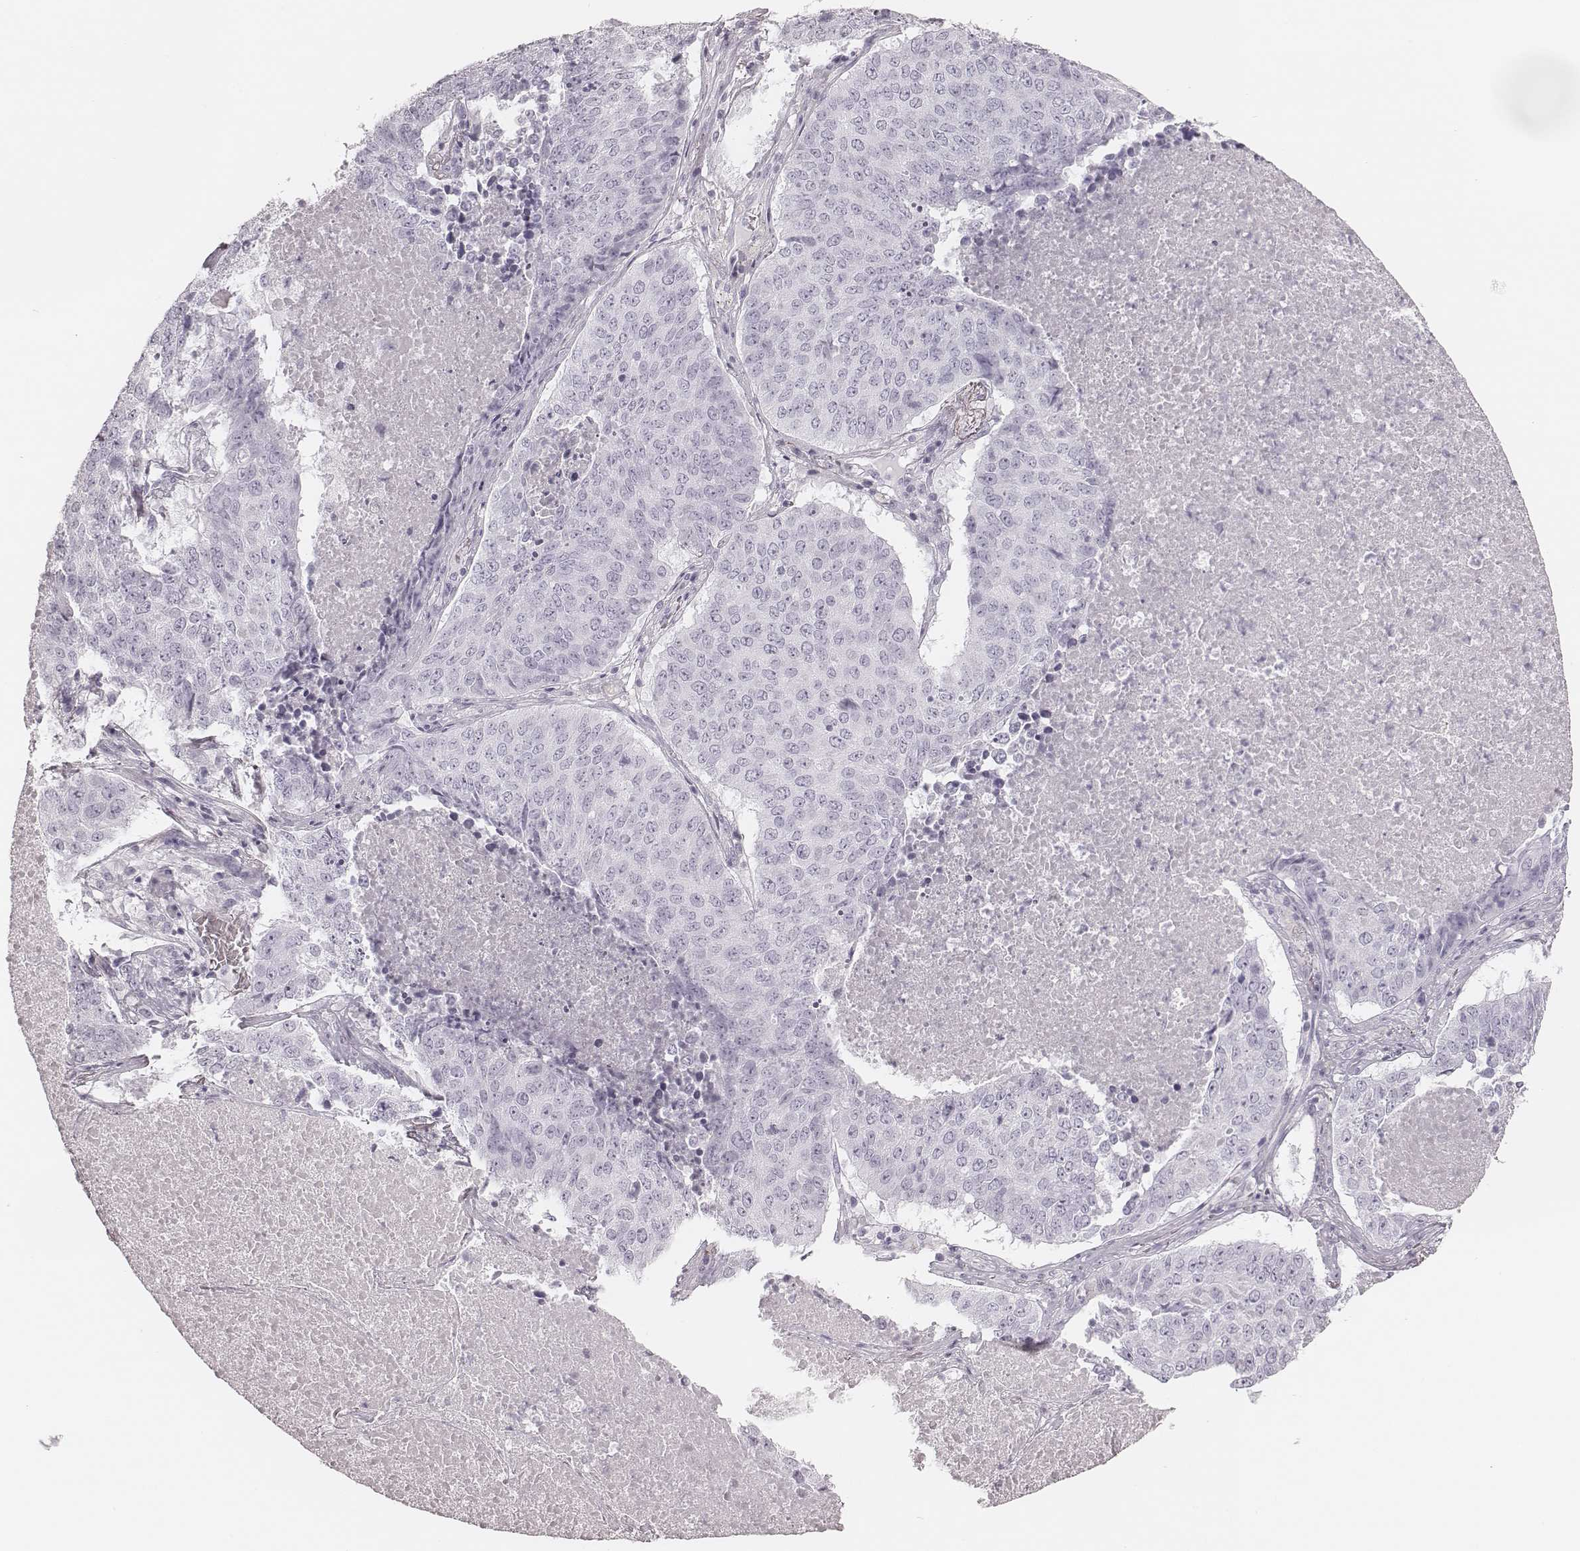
{"staining": {"intensity": "negative", "quantity": "none", "location": "none"}, "tissue": "lung cancer", "cell_type": "Tumor cells", "image_type": "cancer", "snomed": [{"axis": "morphology", "description": "Normal tissue, NOS"}, {"axis": "morphology", "description": "Squamous cell carcinoma, NOS"}, {"axis": "topography", "description": "Bronchus"}, {"axis": "topography", "description": "Lung"}], "caption": "The immunohistochemistry (IHC) micrograph has no significant positivity in tumor cells of lung squamous cell carcinoma tissue.", "gene": "MSX1", "patient": {"sex": "male", "age": 64}}